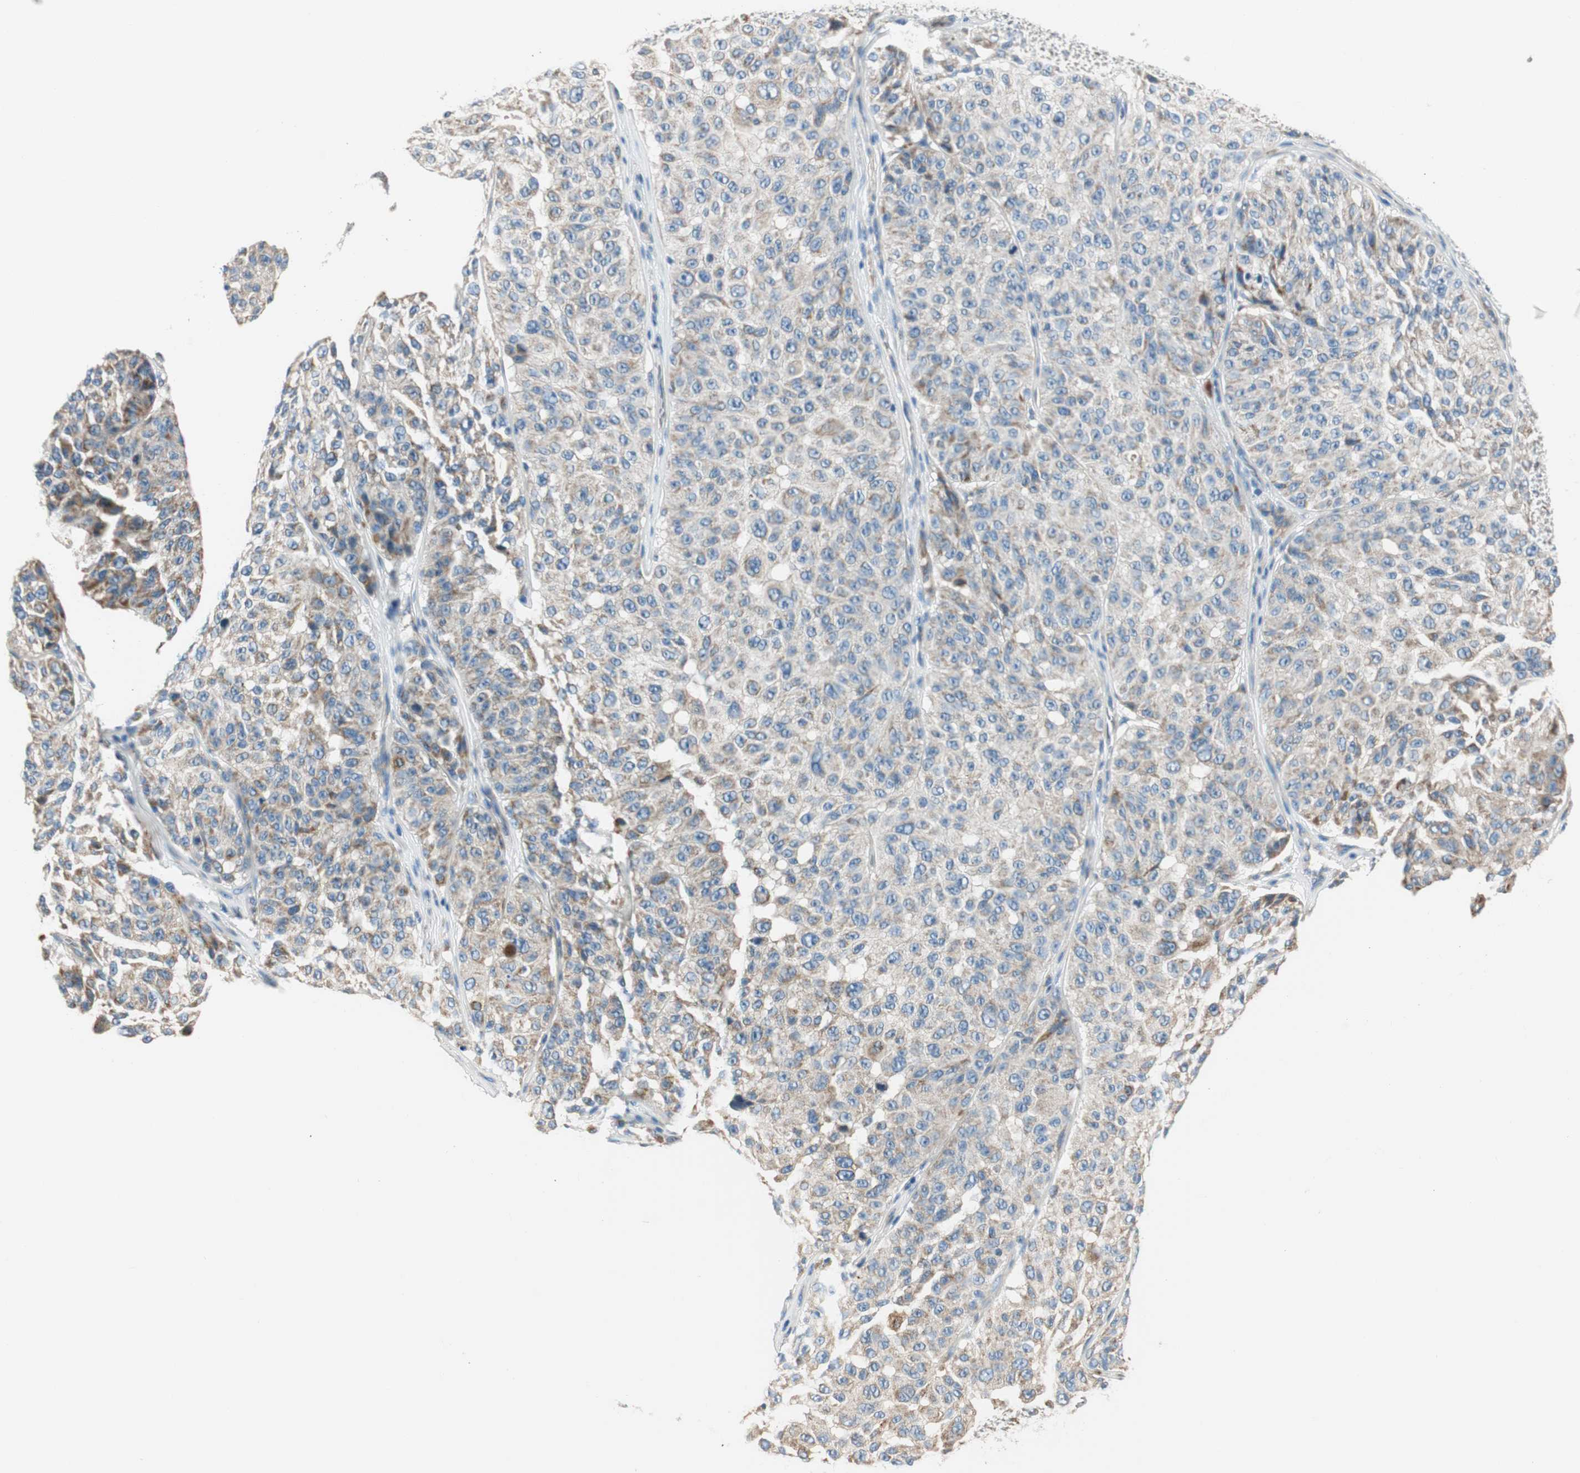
{"staining": {"intensity": "weak", "quantity": "25%-75%", "location": "cytoplasmic/membranous"}, "tissue": "melanoma", "cell_type": "Tumor cells", "image_type": "cancer", "snomed": [{"axis": "morphology", "description": "Malignant melanoma, NOS"}, {"axis": "topography", "description": "Skin"}], "caption": "Melanoma stained with a protein marker demonstrates weak staining in tumor cells.", "gene": "RORB", "patient": {"sex": "female", "age": 46}}